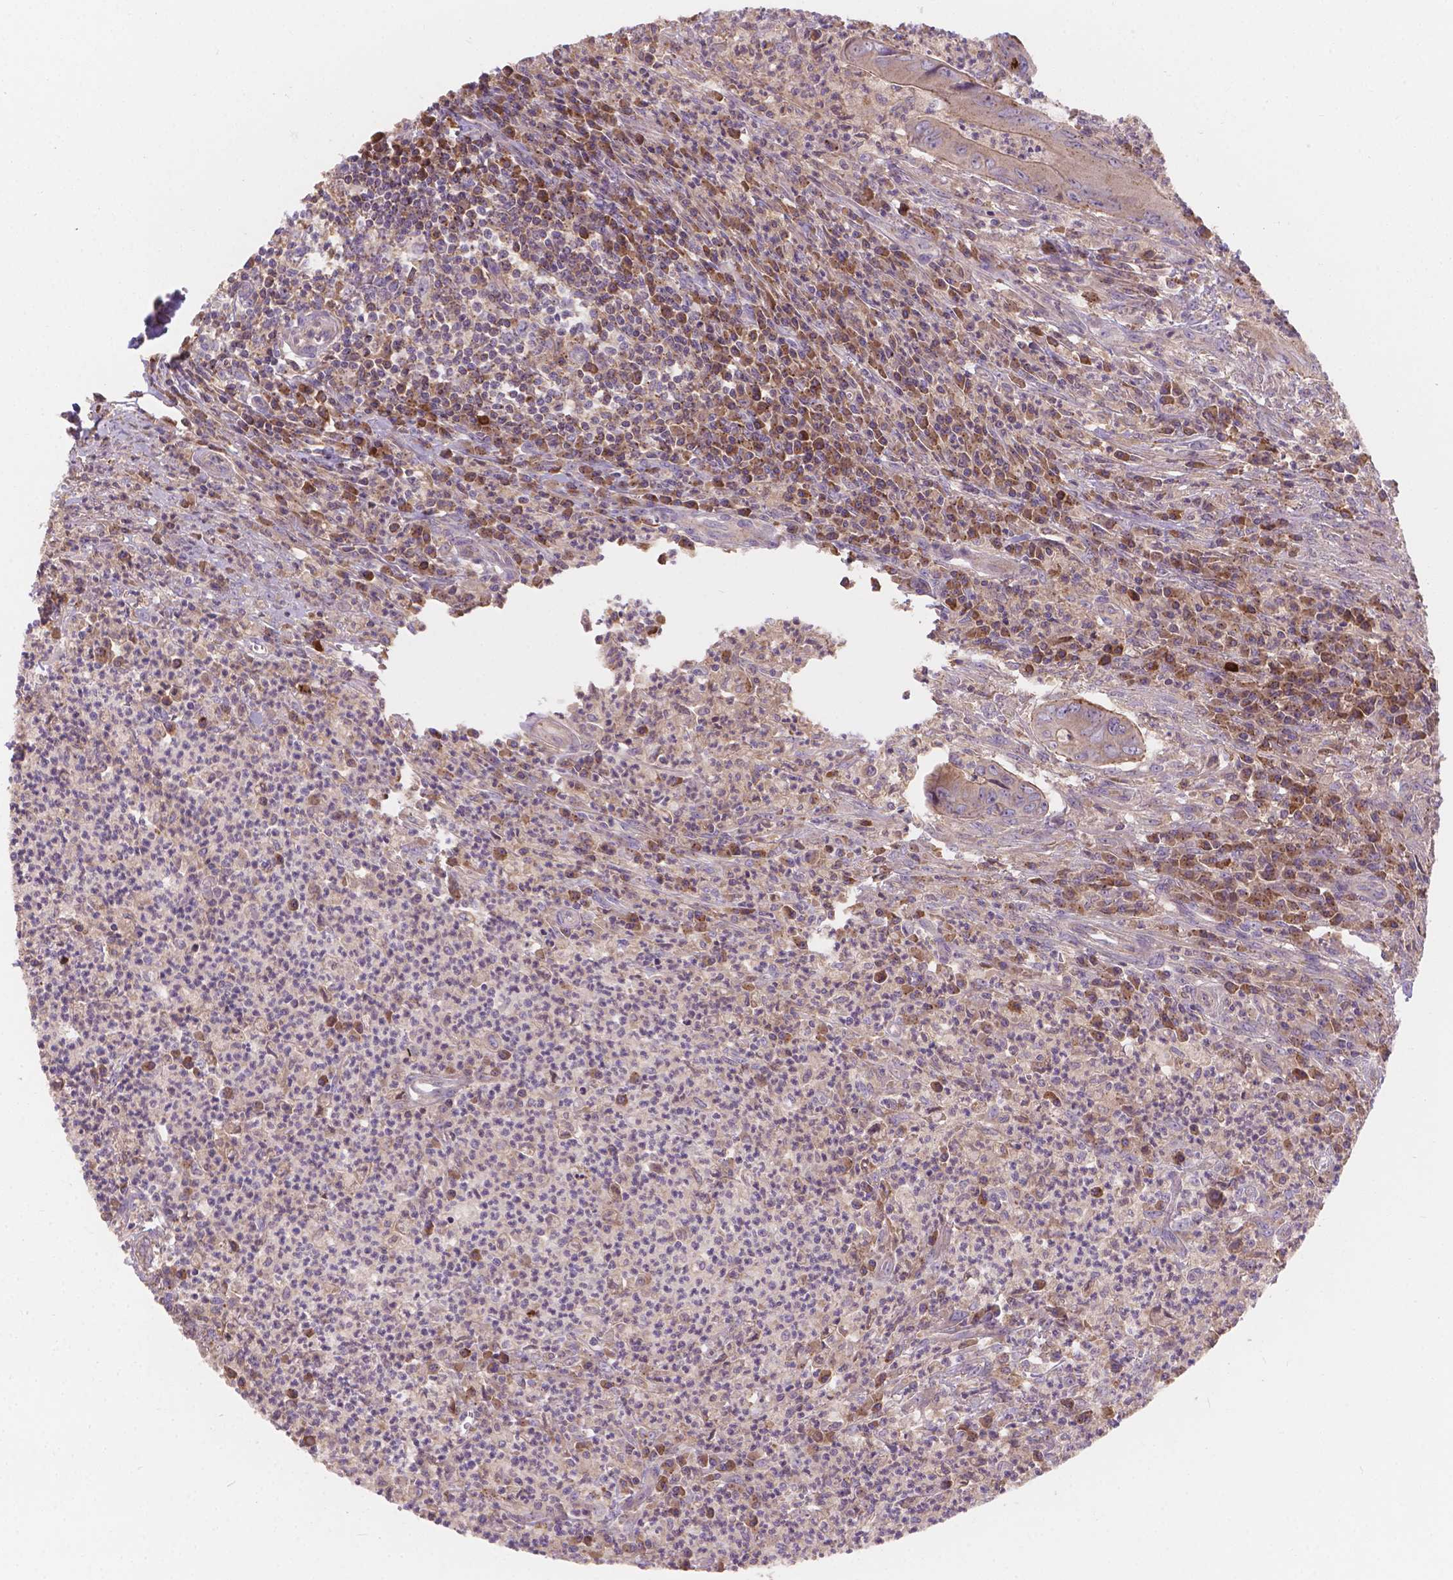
{"staining": {"intensity": "strong", "quantity": "25%-75%", "location": "cytoplasmic/membranous"}, "tissue": "colorectal cancer", "cell_type": "Tumor cells", "image_type": "cancer", "snomed": [{"axis": "morphology", "description": "Adenocarcinoma, NOS"}, {"axis": "topography", "description": "Colon"}], "caption": "This image demonstrates IHC staining of human colorectal cancer (adenocarcinoma), with high strong cytoplasmic/membranous staining in about 25%-75% of tumor cells.", "gene": "CDK10", "patient": {"sex": "female", "age": 74}}